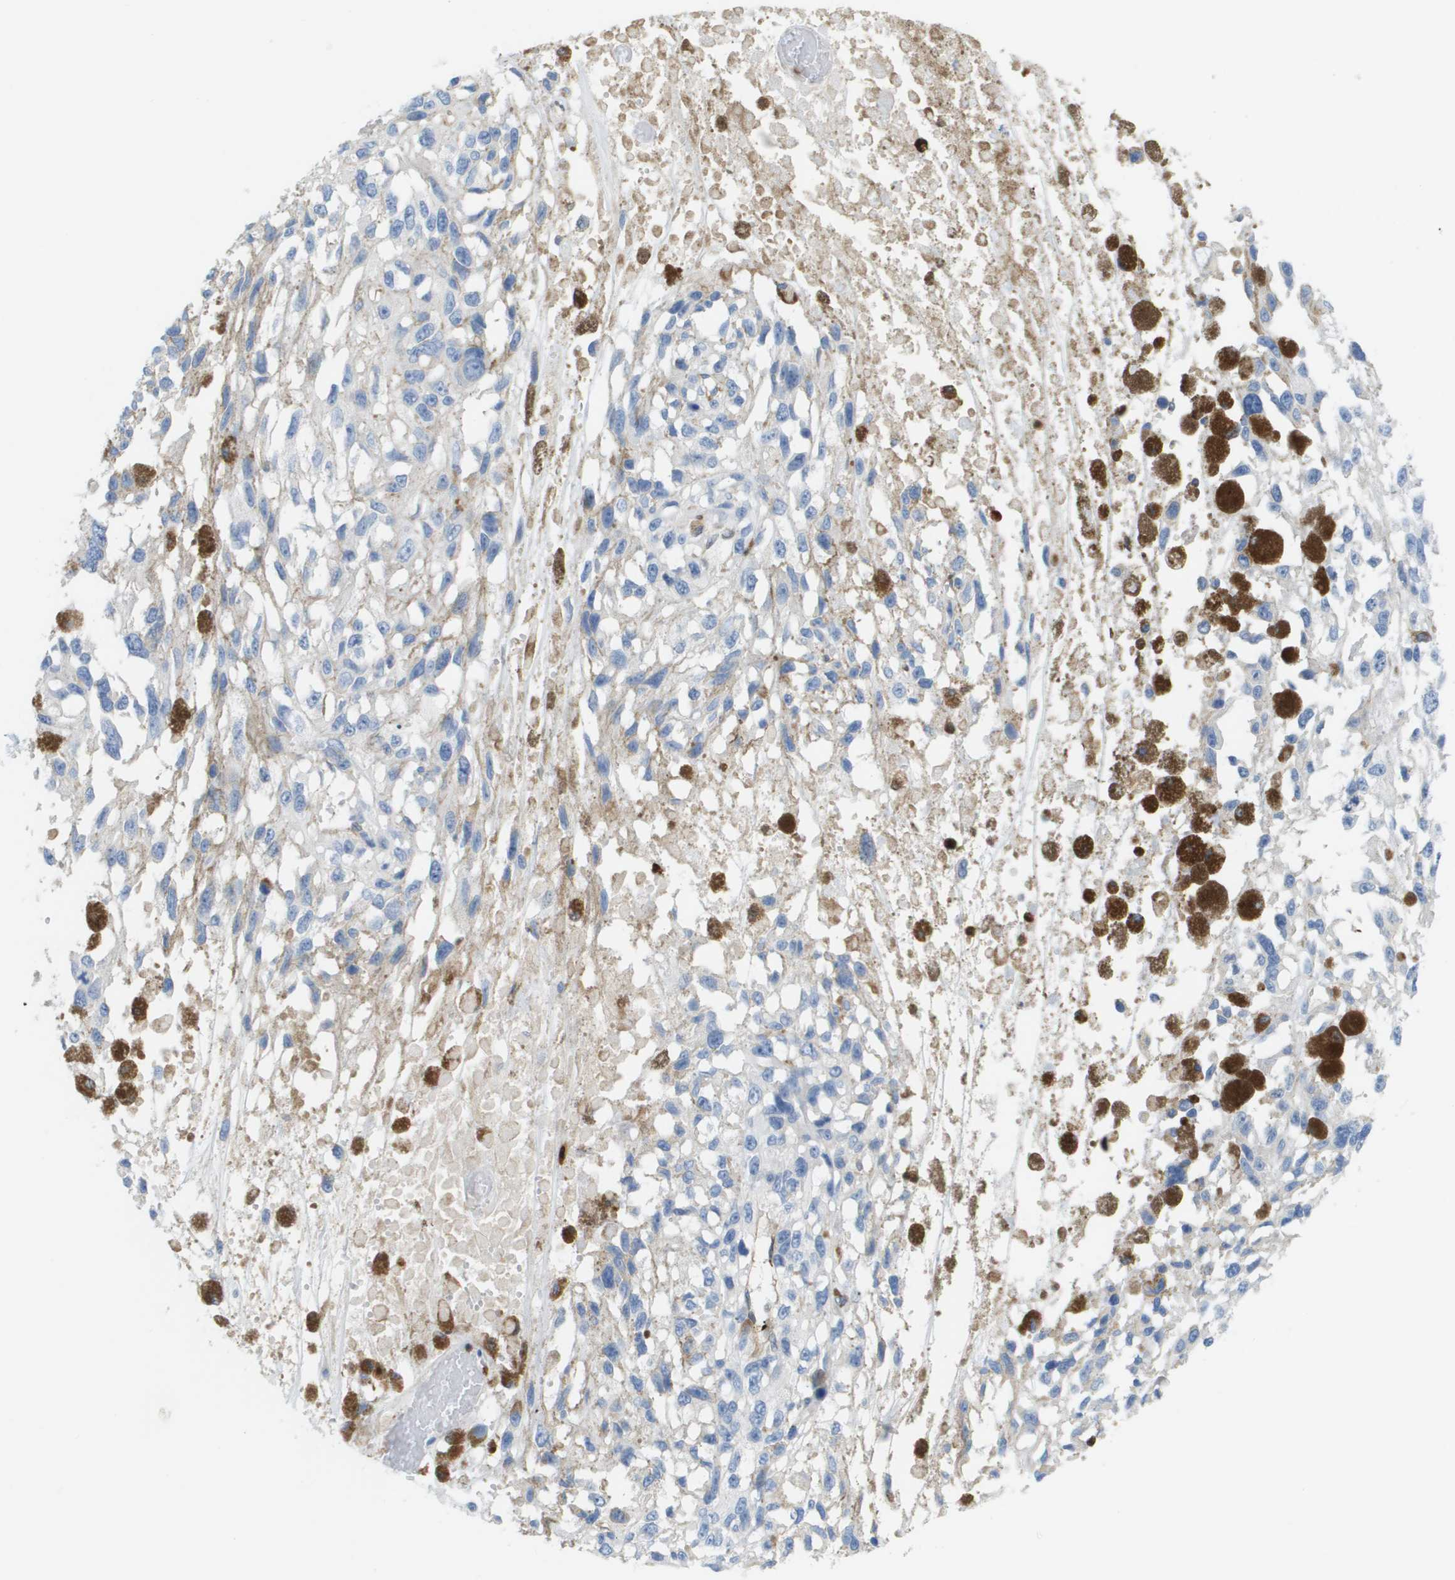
{"staining": {"intensity": "negative", "quantity": "none", "location": "none"}, "tissue": "melanoma", "cell_type": "Tumor cells", "image_type": "cancer", "snomed": [{"axis": "morphology", "description": "Malignant melanoma, Metastatic site"}, {"axis": "topography", "description": "Lymph node"}], "caption": "Immunohistochemistry of malignant melanoma (metastatic site) reveals no positivity in tumor cells.", "gene": "DOCK5", "patient": {"sex": "male", "age": 59}}